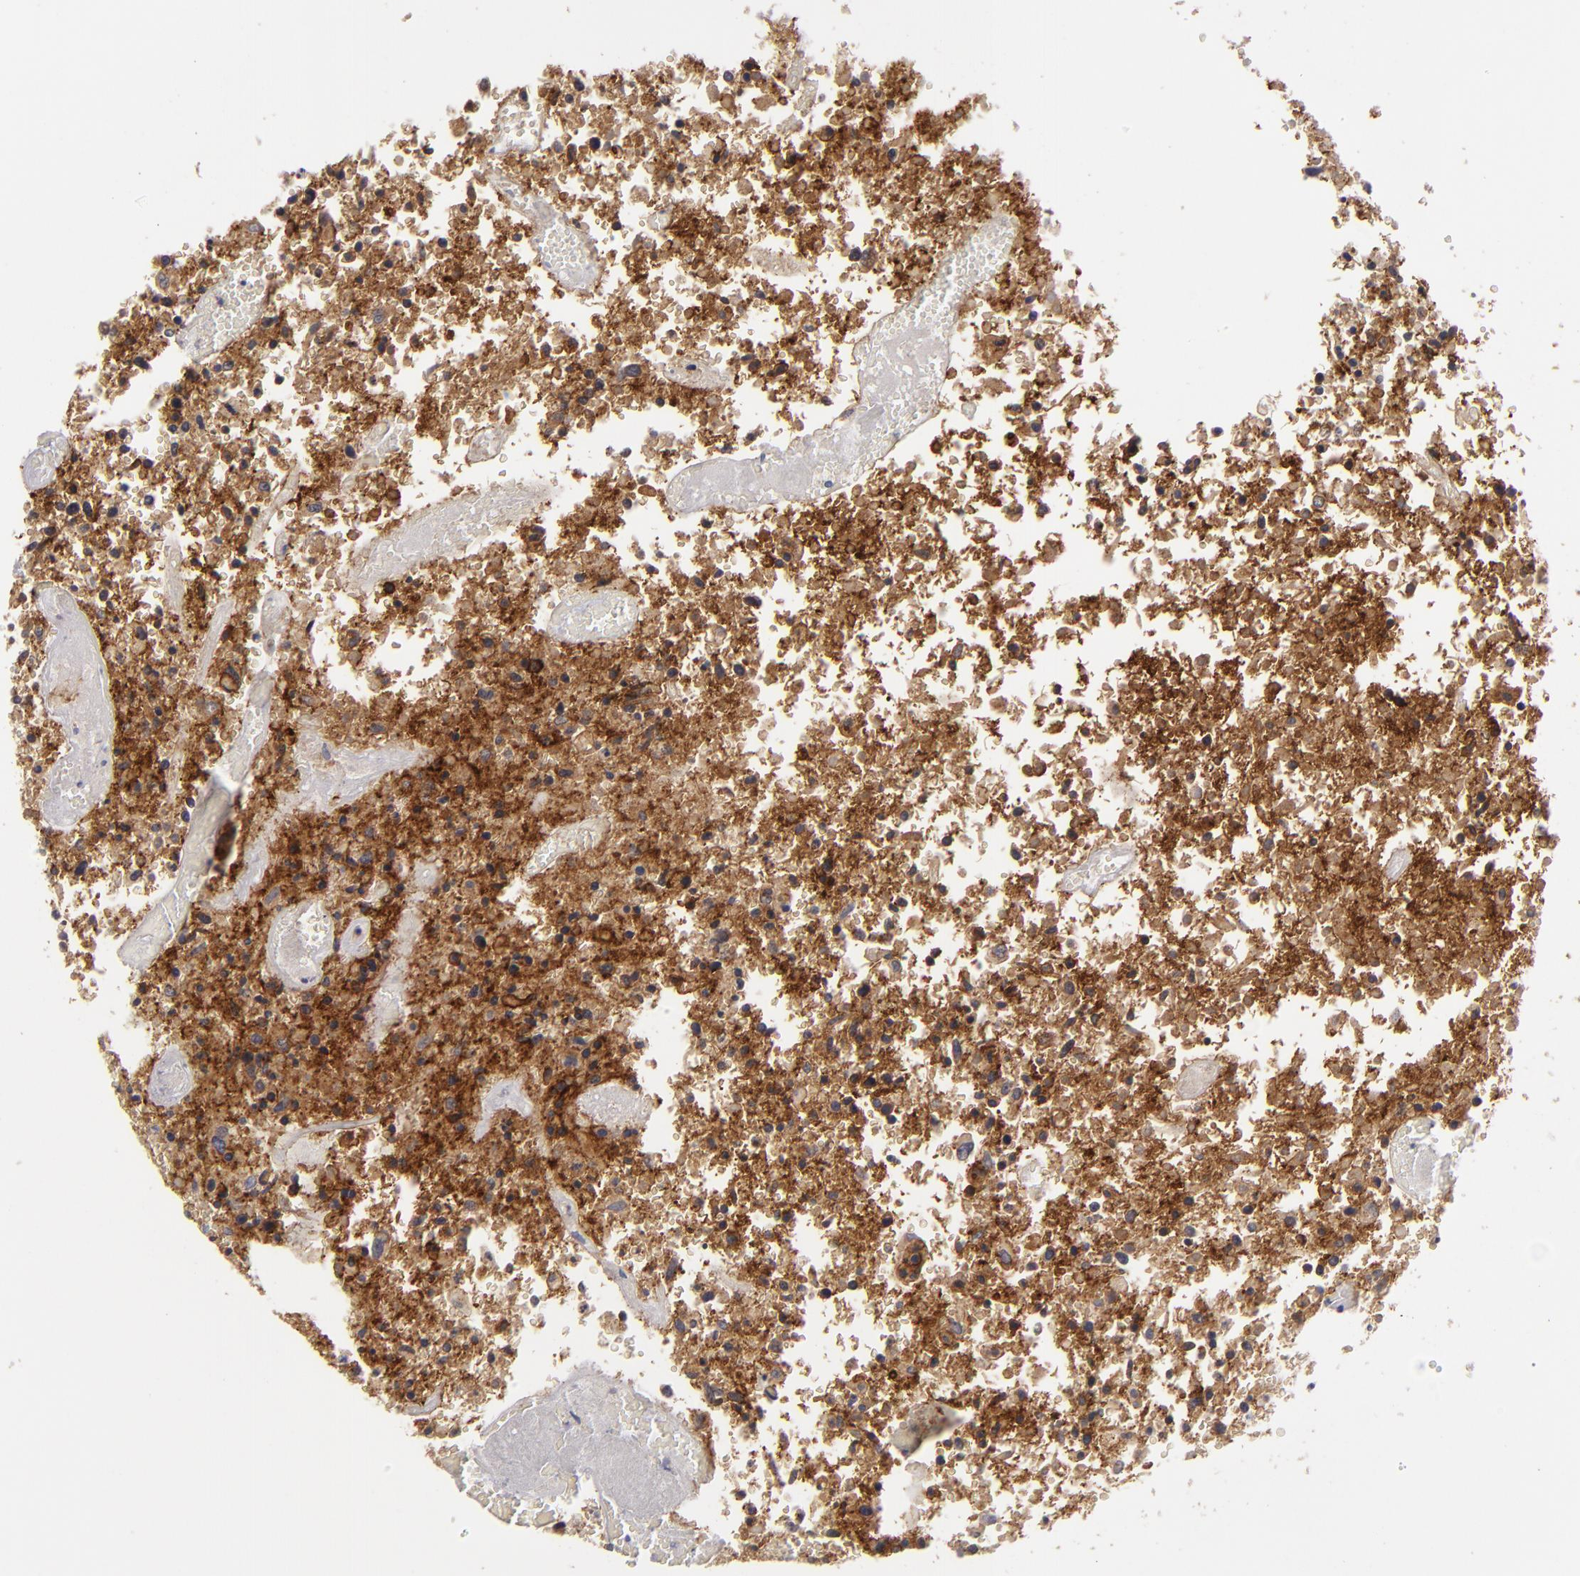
{"staining": {"intensity": "moderate", "quantity": "25%-75%", "location": "cytoplasmic/membranous"}, "tissue": "glioma", "cell_type": "Tumor cells", "image_type": "cancer", "snomed": [{"axis": "morphology", "description": "Glioma, malignant, High grade"}, {"axis": "topography", "description": "Brain"}], "caption": "Tumor cells demonstrate moderate cytoplasmic/membranous expression in about 25%-75% of cells in glioma.", "gene": "ALCAM", "patient": {"sex": "male", "age": 72}}